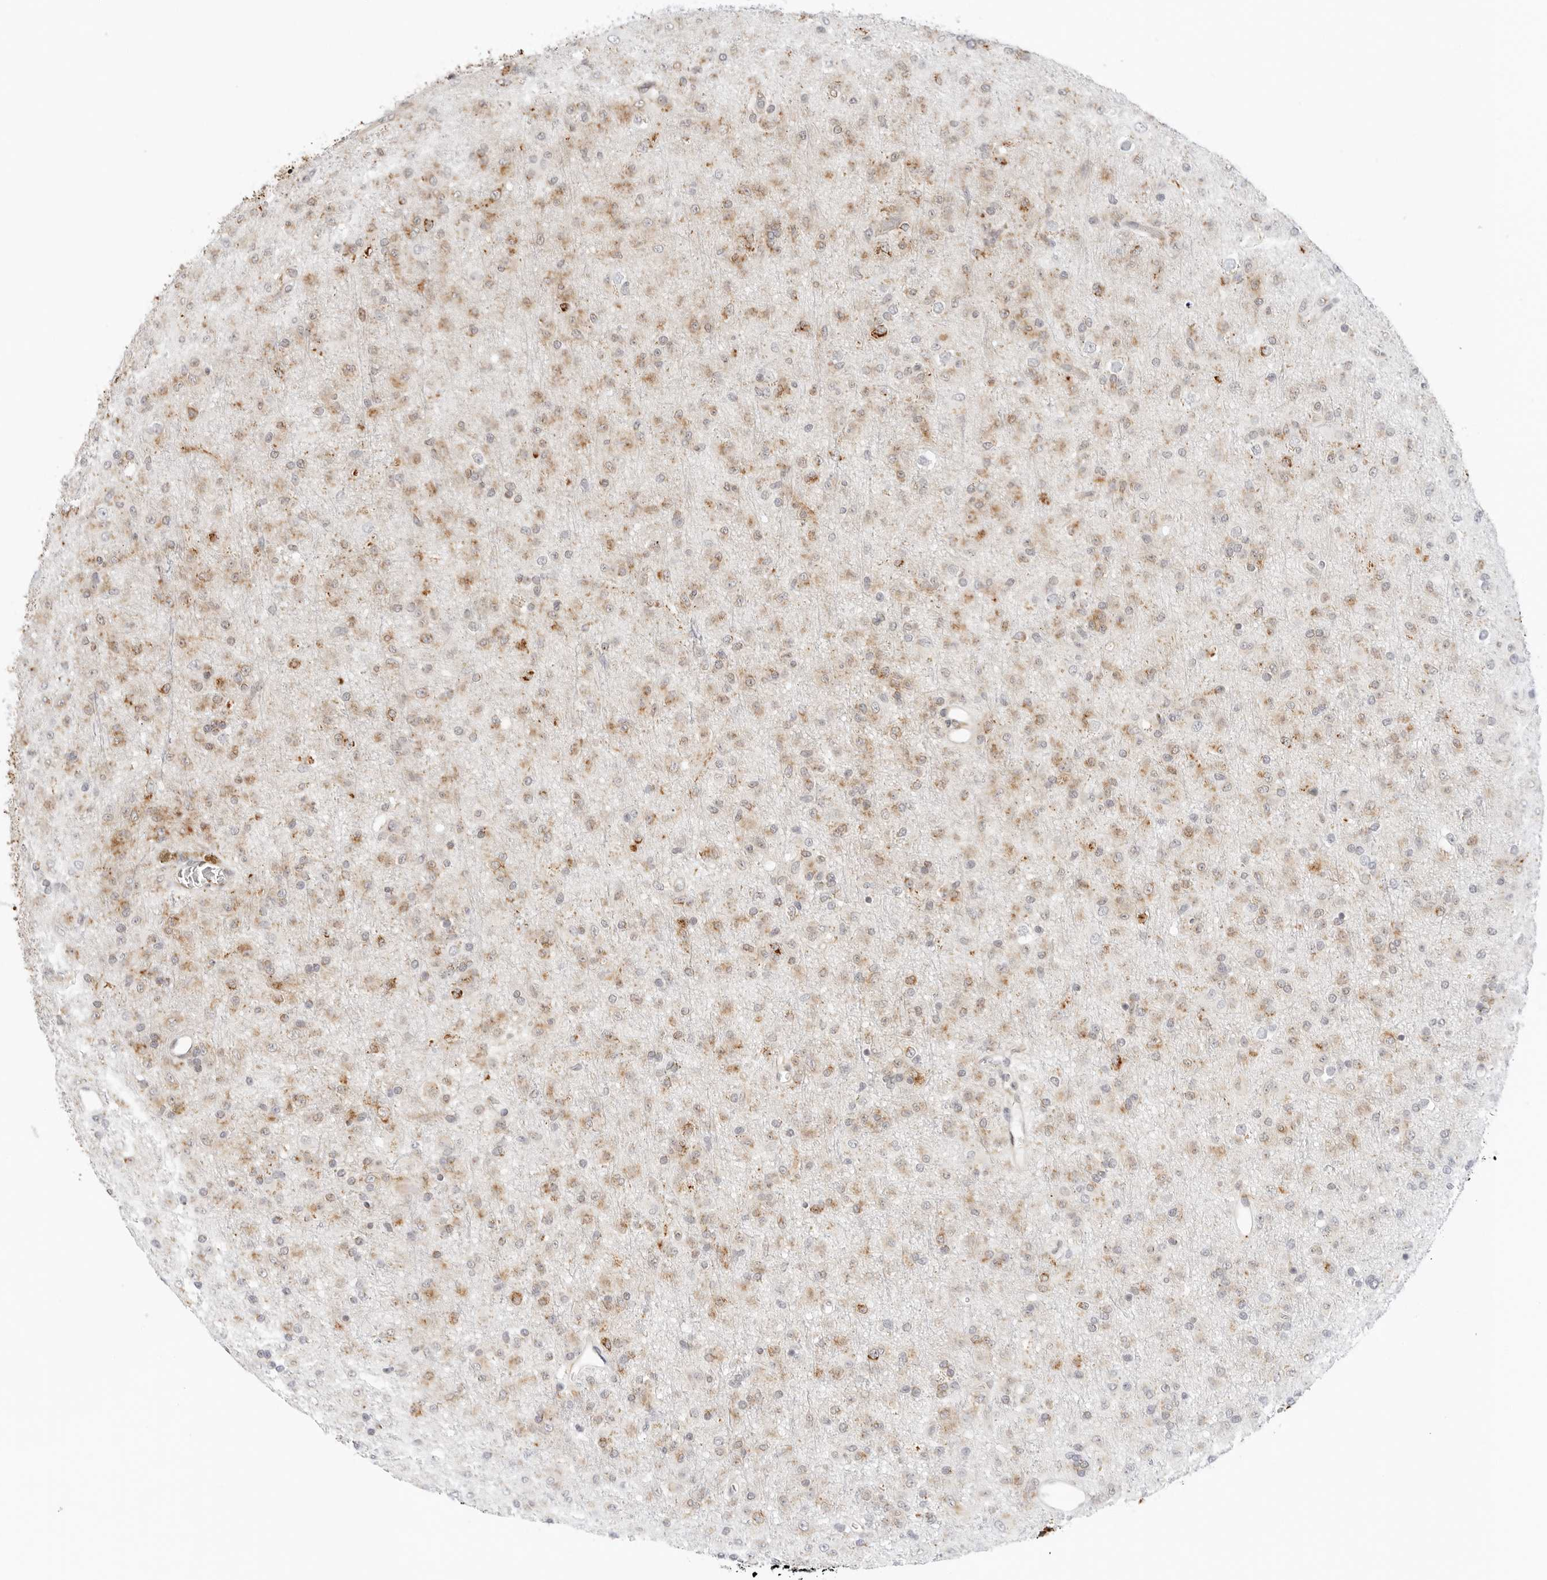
{"staining": {"intensity": "moderate", "quantity": "25%-75%", "location": "cytoplasmic/membranous"}, "tissue": "glioma", "cell_type": "Tumor cells", "image_type": "cancer", "snomed": [{"axis": "morphology", "description": "Glioma, malignant, Low grade"}, {"axis": "topography", "description": "Brain"}], "caption": "Moderate cytoplasmic/membranous positivity is present in approximately 25%-75% of tumor cells in glioma.", "gene": "RC3H1", "patient": {"sex": "male", "age": 65}}